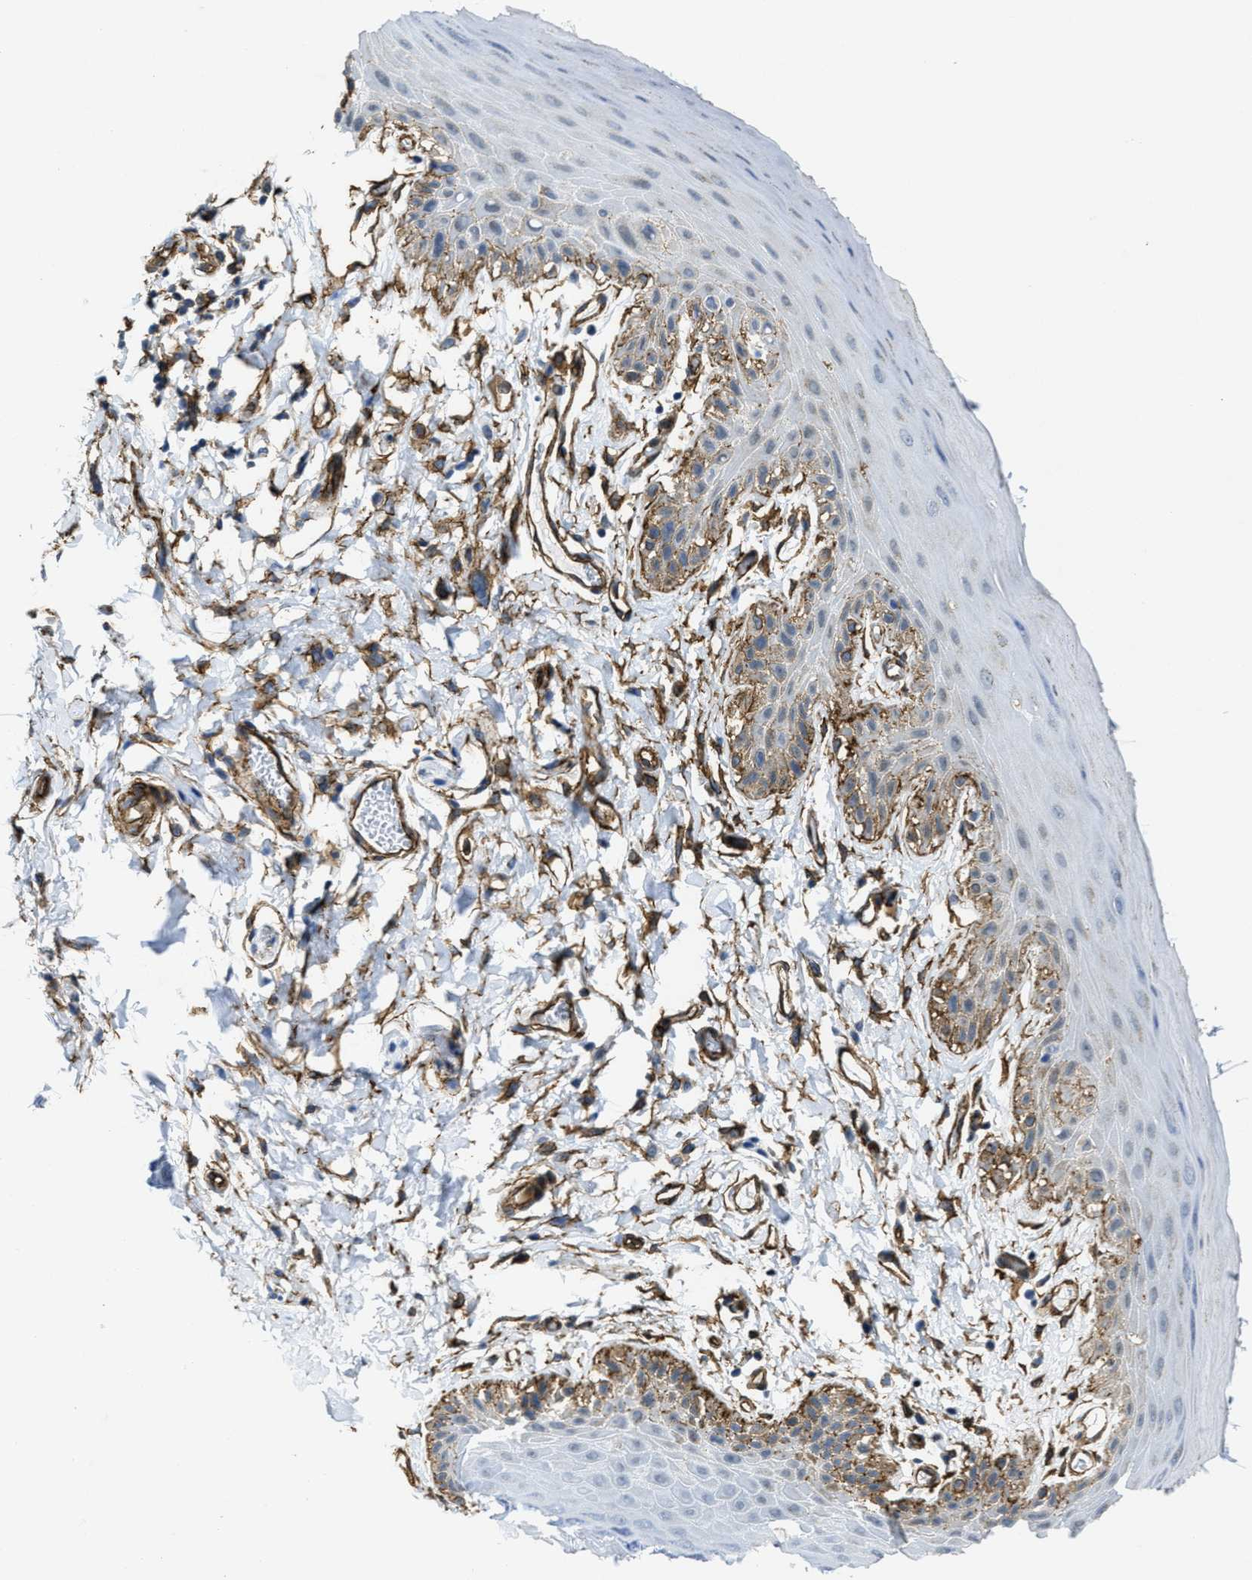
{"staining": {"intensity": "moderate", "quantity": "<25%", "location": "cytoplasmic/membranous"}, "tissue": "skin", "cell_type": "Epidermal cells", "image_type": "normal", "snomed": [{"axis": "morphology", "description": "Normal tissue, NOS"}, {"axis": "topography", "description": "Anal"}], "caption": "IHC (DAB) staining of unremarkable skin reveals moderate cytoplasmic/membranous protein staining in about <25% of epidermal cells.", "gene": "NAB1", "patient": {"sex": "male", "age": 44}}